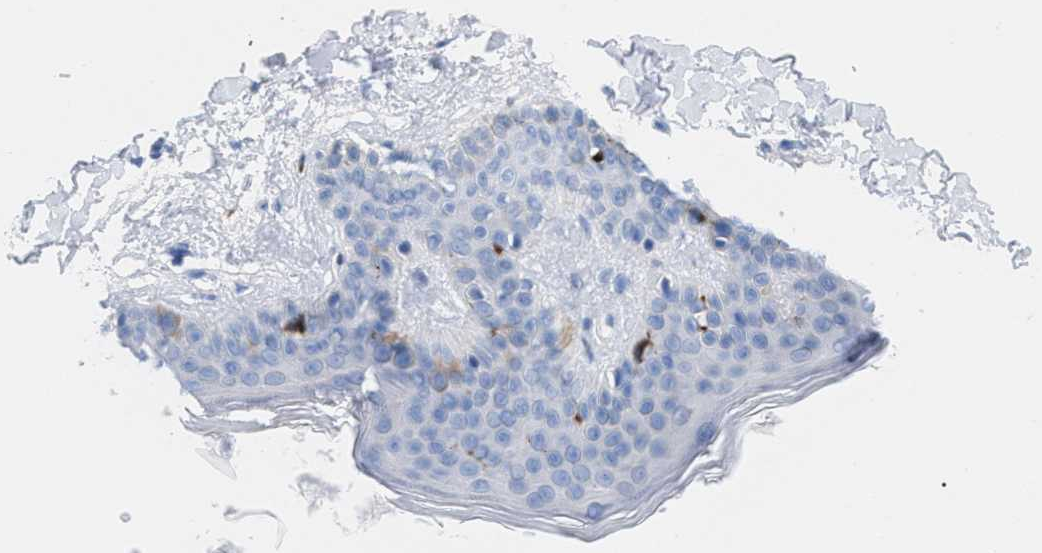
{"staining": {"intensity": "negative", "quantity": "none", "location": "none"}, "tissue": "skin", "cell_type": "Fibroblasts", "image_type": "normal", "snomed": [{"axis": "morphology", "description": "Normal tissue, NOS"}, {"axis": "topography", "description": "Skin"}], "caption": "IHC histopathology image of benign human skin stained for a protein (brown), which displays no expression in fibroblasts.", "gene": "TACC3", "patient": {"sex": "male", "age": 30}}